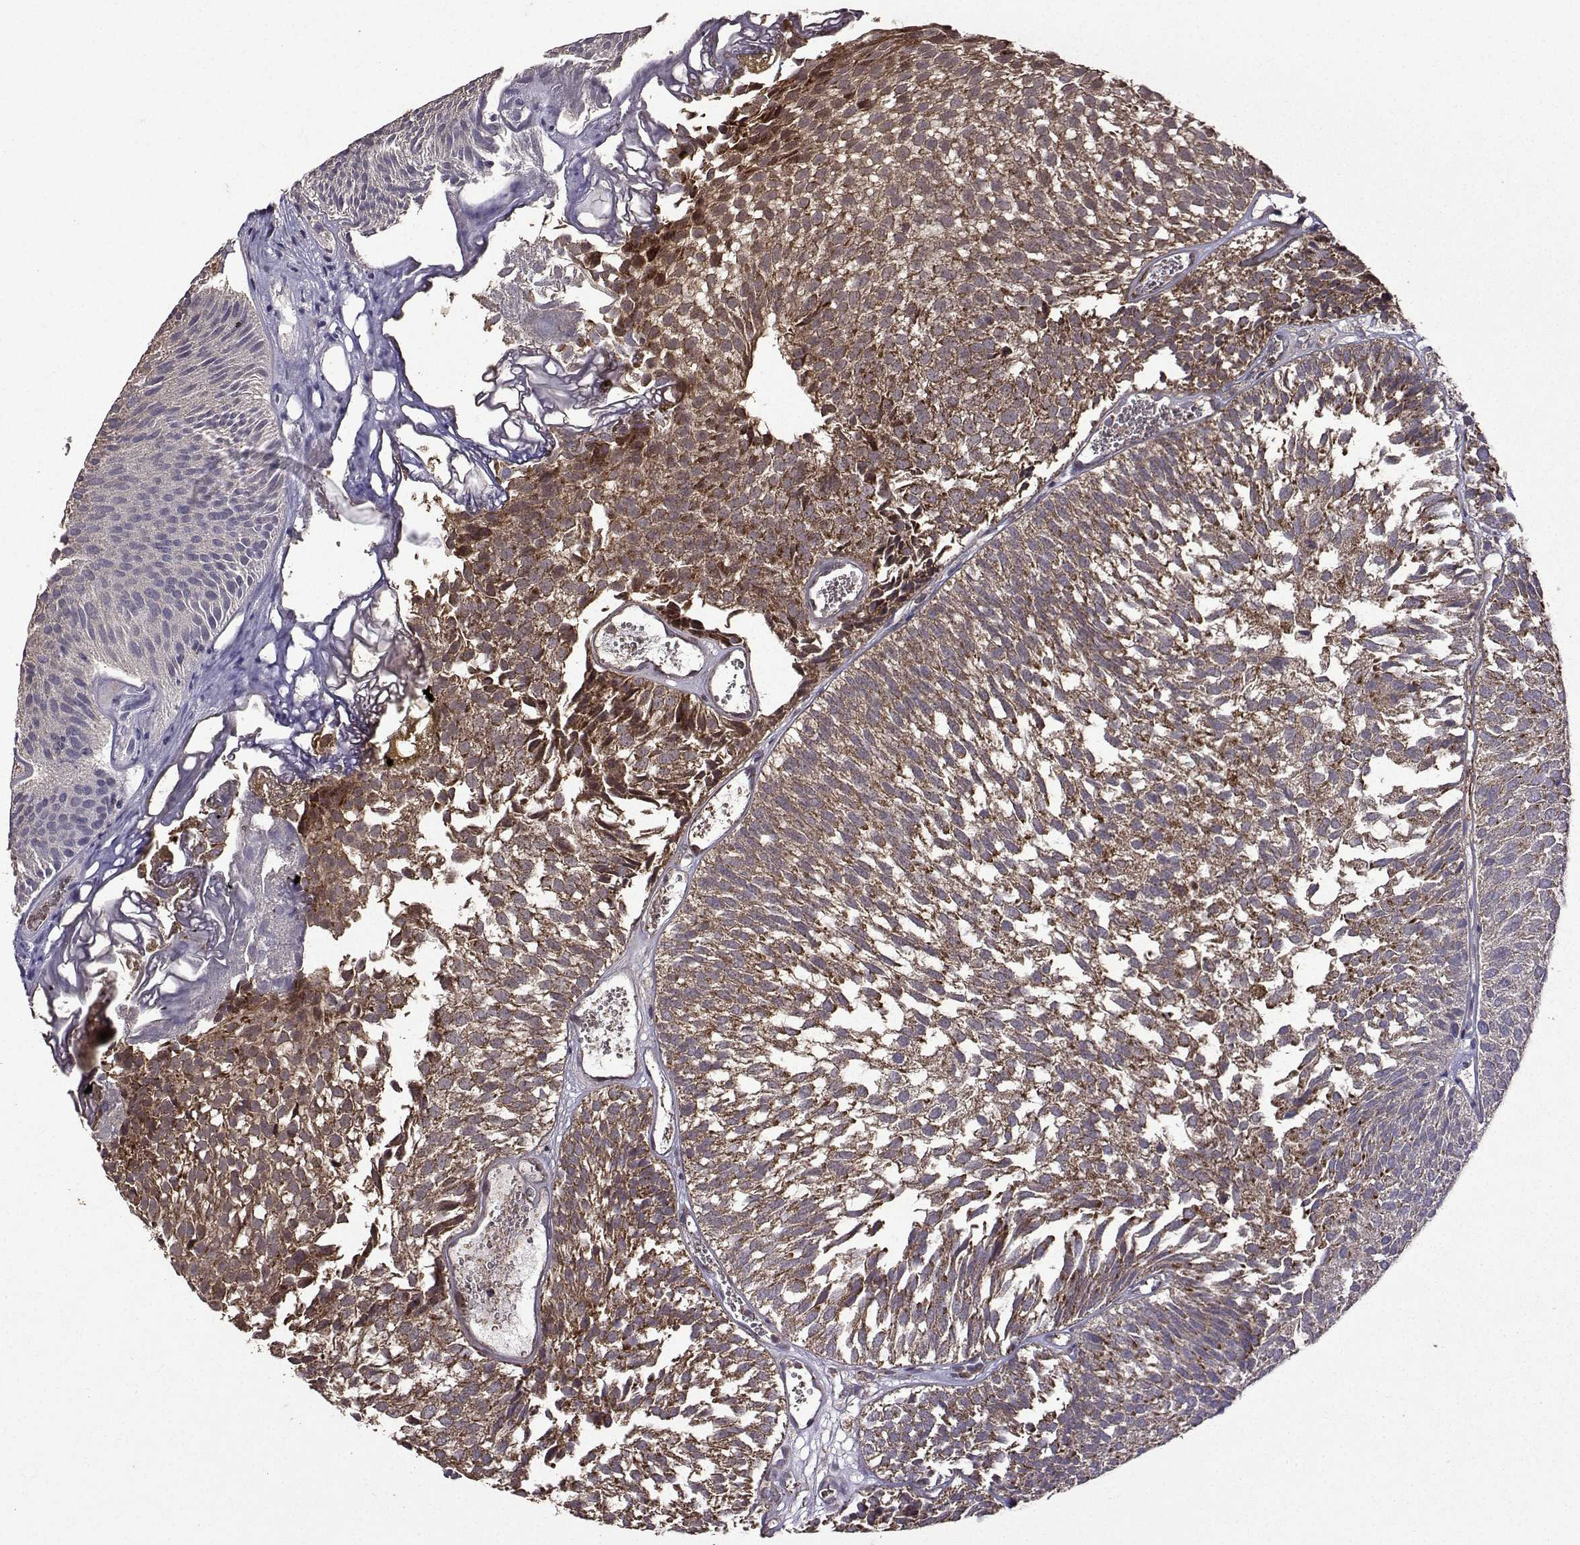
{"staining": {"intensity": "strong", "quantity": "<25%", "location": "cytoplasmic/membranous"}, "tissue": "urothelial cancer", "cell_type": "Tumor cells", "image_type": "cancer", "snomed": [{"axis": "morphology", "description": "Urothelial carcinoma, Low grade"}, {"axis": "topography", "description": "Urinary bladder"}], "caption": "The histopathology image exhibits immunohistochemical staining of urothelial cancer. There is strong cytoplasmic/membranous staining is seen in approximately <25% of tumor cells. The protein of interest is stained brown, and the nuclei are stained in blue (DAB (3,3'-diaminobenzidine) IHC with brightfield microscopy, high magnification).", "gene": "TAB2", "patient": {"sex": "male", "age": 52}}